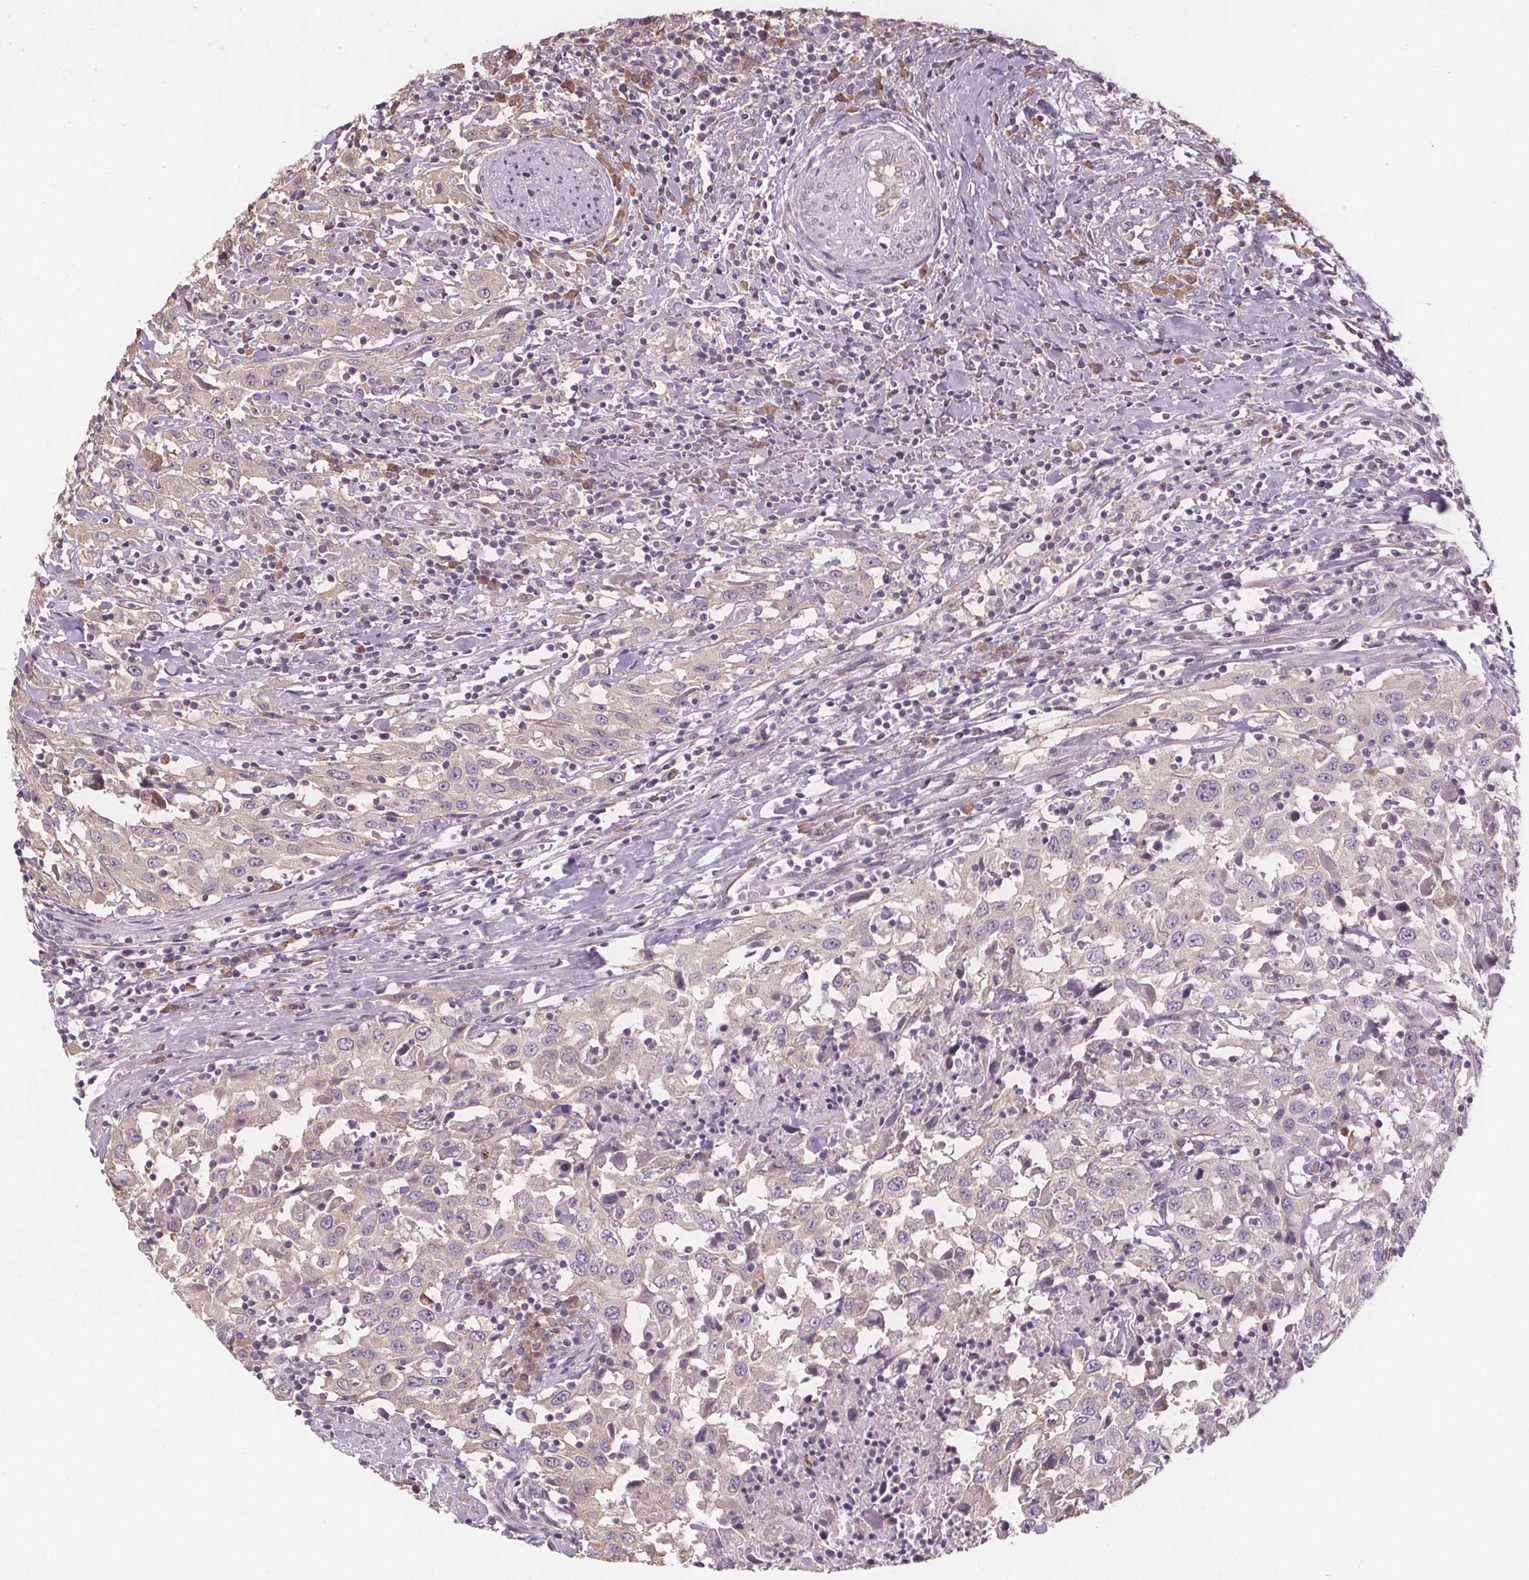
{"staining": {"intensity": "negative", "quantity": "none", "location": "none"}, "tissue": "urothelial cancer", "cell_type": "Tumor cells", "image_type": "cancer", "snomed": [{"axis": "morphology", "description": "Urothelial carcinoma, High grade"}, {"axis": "topography", "description": "Urinary bladder"}], "caption": "This is an IHC histopathology image of human urothelial carcinoma (high-grade). There is no positivity in tumor cells.", "gene": "TMEM80", "patient": {"sex": "male", "age": 61}}